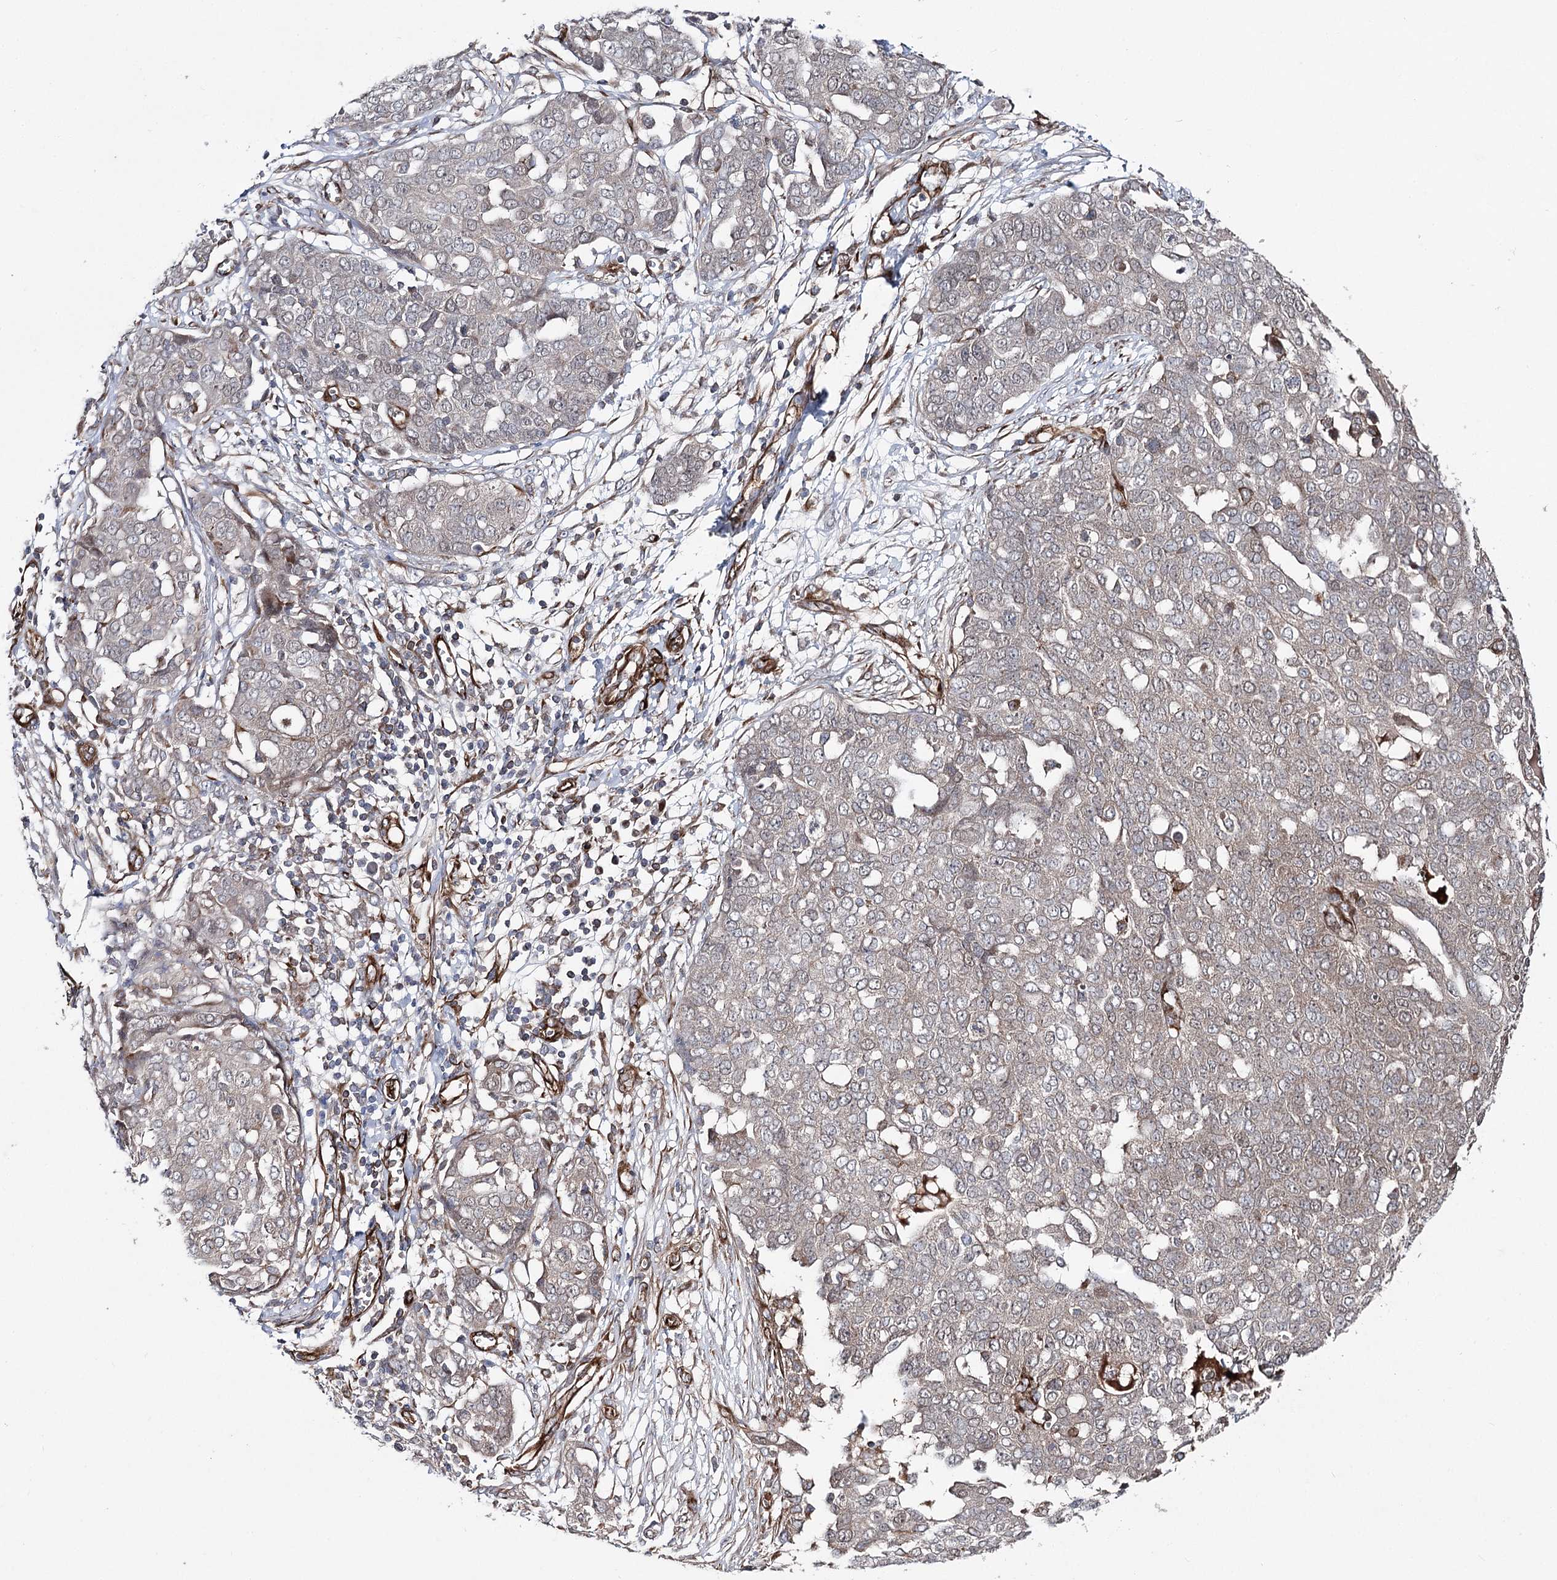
{"staining": {"intensity": "negative", "quantity": "none", "location": "none"}, "tissue": "ovarian cancer", "cell_type": "Tumor cells", "image_type": "cancer", "snomed": [{"axis": "morphology", "description": "Cystadenocarcinoma, serous, NOS"}, {"axis": "topography", "description": "Soft tissue"}, {"axis": "topography", "description": "Ovary"}], "caption": "The IHC photomicrograph has no significant staining in tumor cells of serous cystadenocarcinoma (ovarian) tissue.", "gene": "MIB1", "patient": {"sex": "female", "age": 57}}